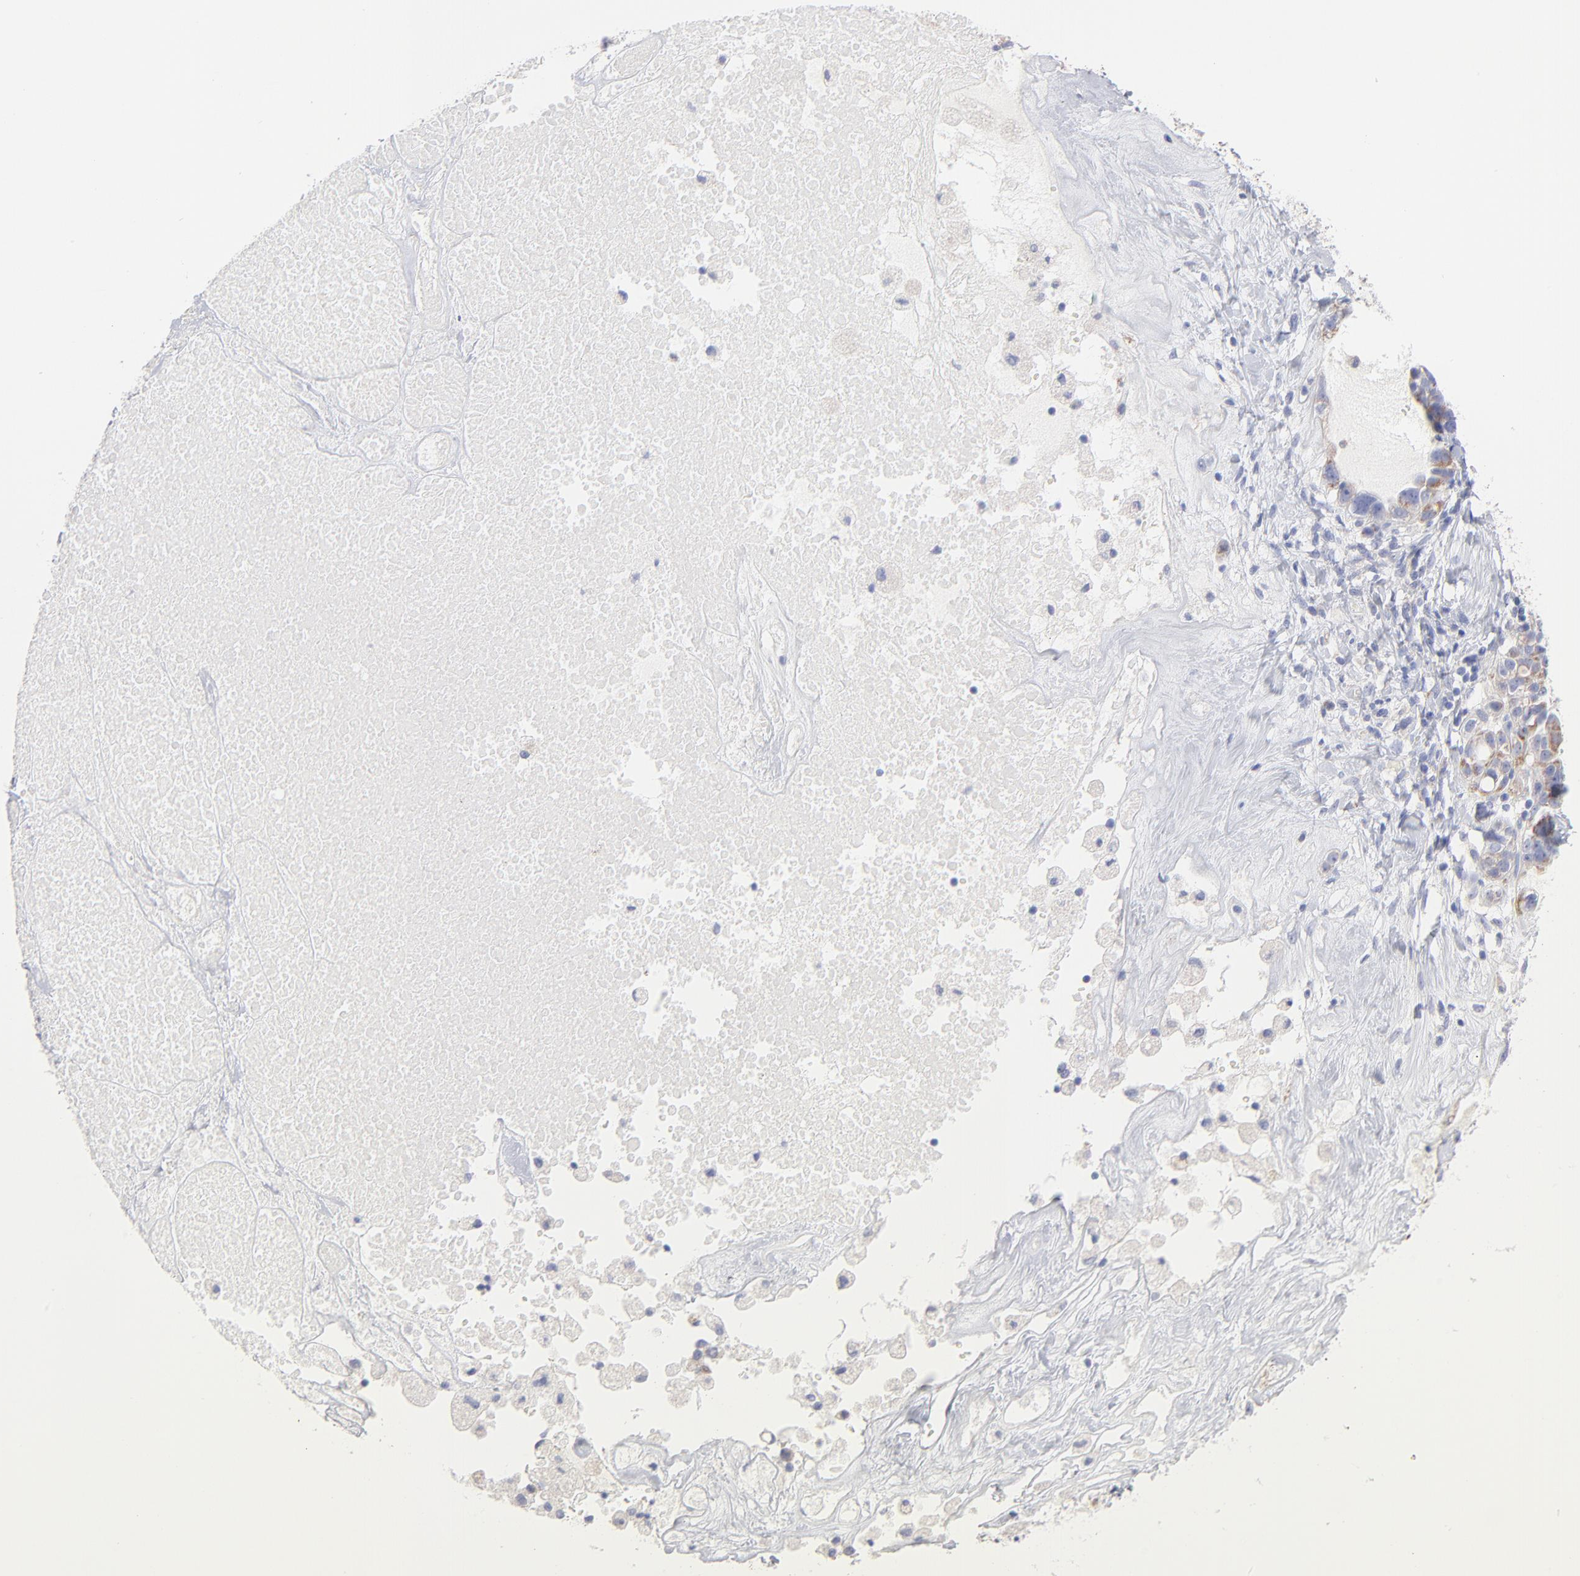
{"staining": {"intensity": "weak", "quantity": "25%-75%", "location": "cytoplasmic/membranous"}, "tissue": "ovarian cancer", "cell_type": "Tumor cells", "image_type": "cancer", "snomed": [{"axis": "morphology", "description": "Cystadenocarcinoma, serous, NOS"}, {"axis": "topography", "description": "Ovary"}], "caption": "Serous cystadenocarcinoma (ovarian) stained with a brown dye shows weak cytoplasmic/membranous positive staining in about 25%-75% of tumor cells.", "gene": "TST", "patient": {"sex": "female", "age": 66}}